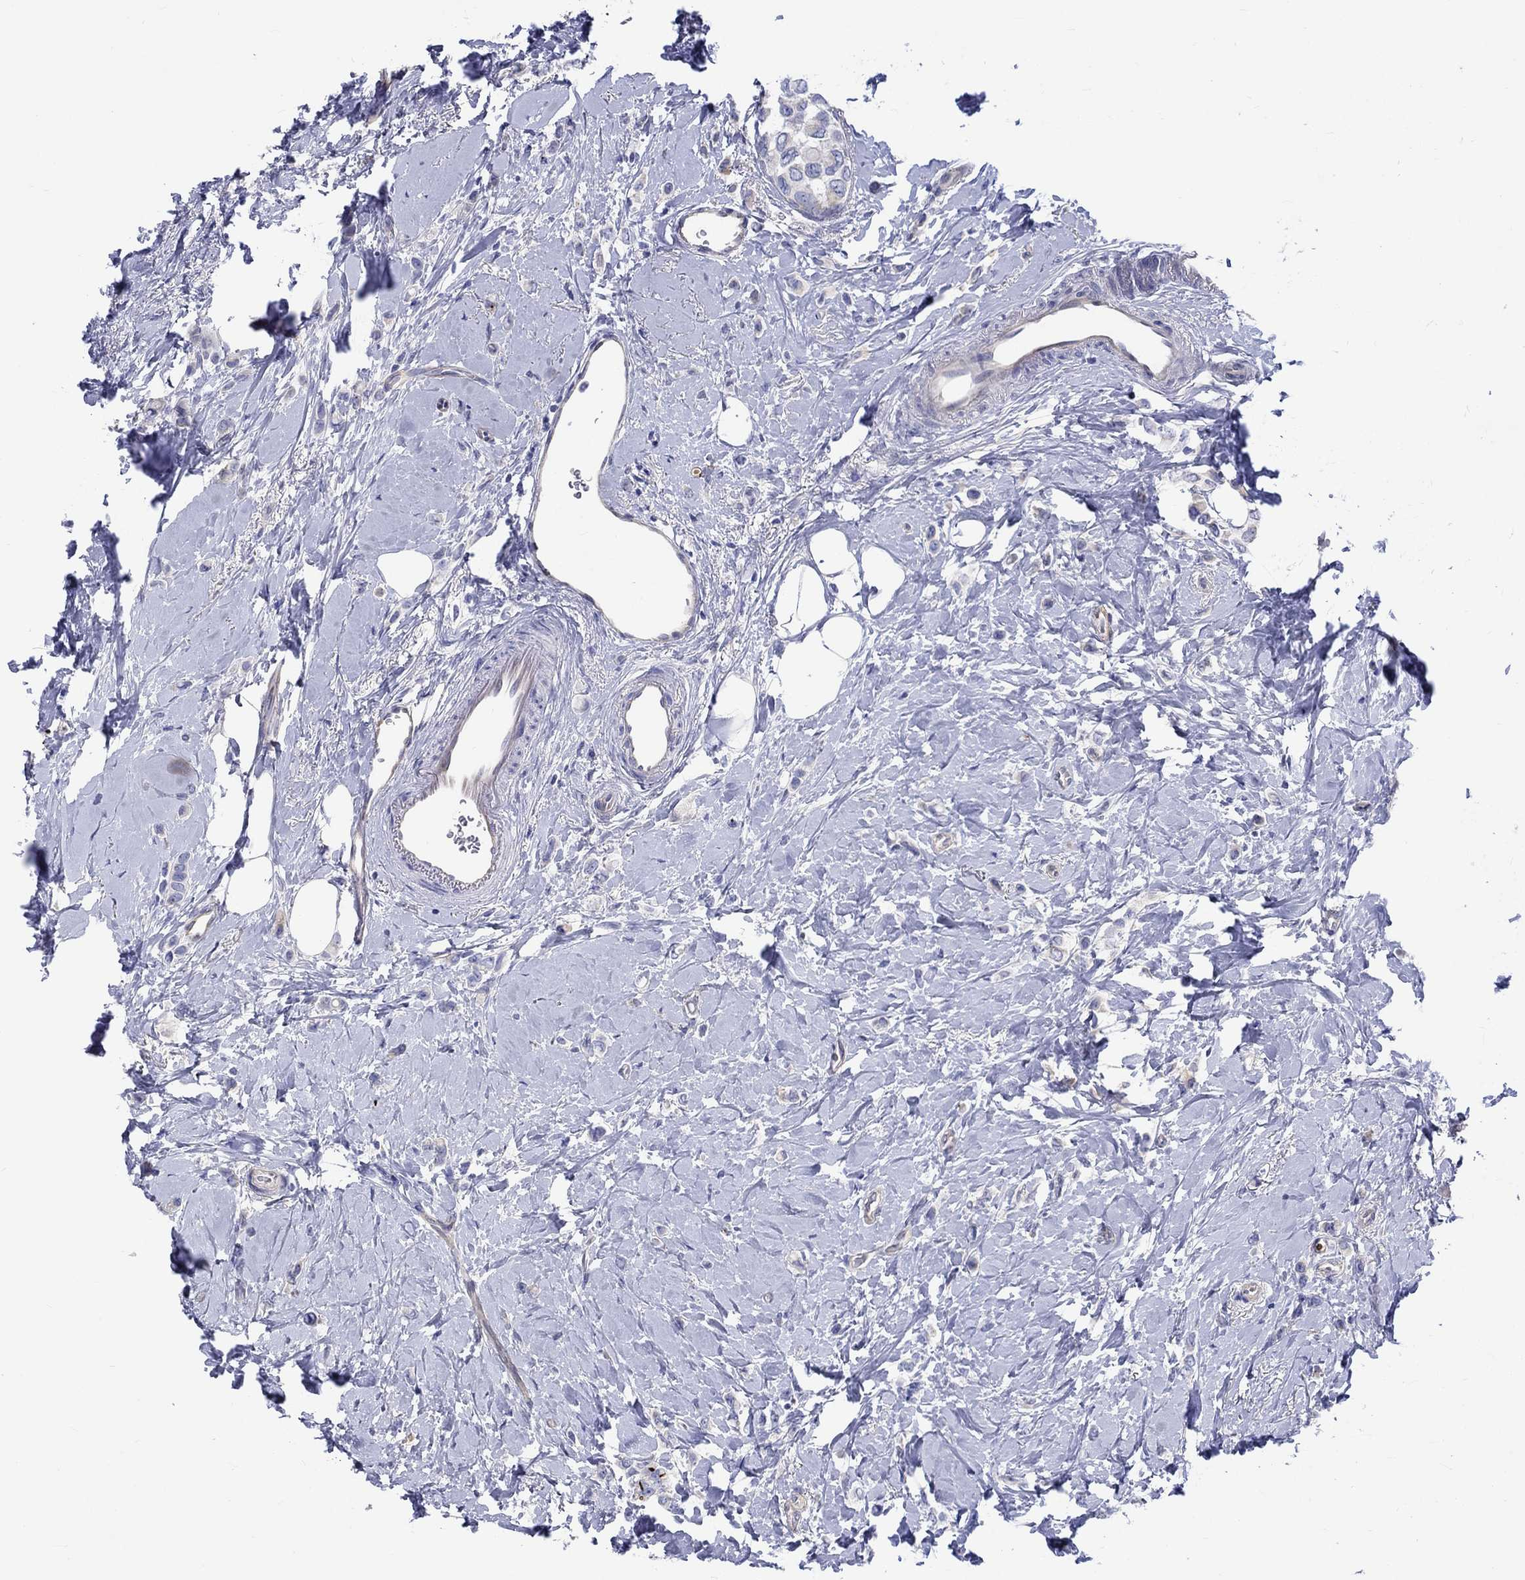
{"staining": {"intensity": "negative", "quantity": "none", "location": "none"}, "tissue": "breast cancer", "cell_type": "Tumor cells", "image_type": "cancer", "snomed": [{"axis": "morphology", "description": "Lobular carcinoma"}, {"axis": "topography", "description": "Breast"}], "caption": "This is an immunohistochemistry image of breast cancer. There is no staining in tumor cells.", "gene": "SH2D7", "patient": {"sex": "female", "age": 66}}